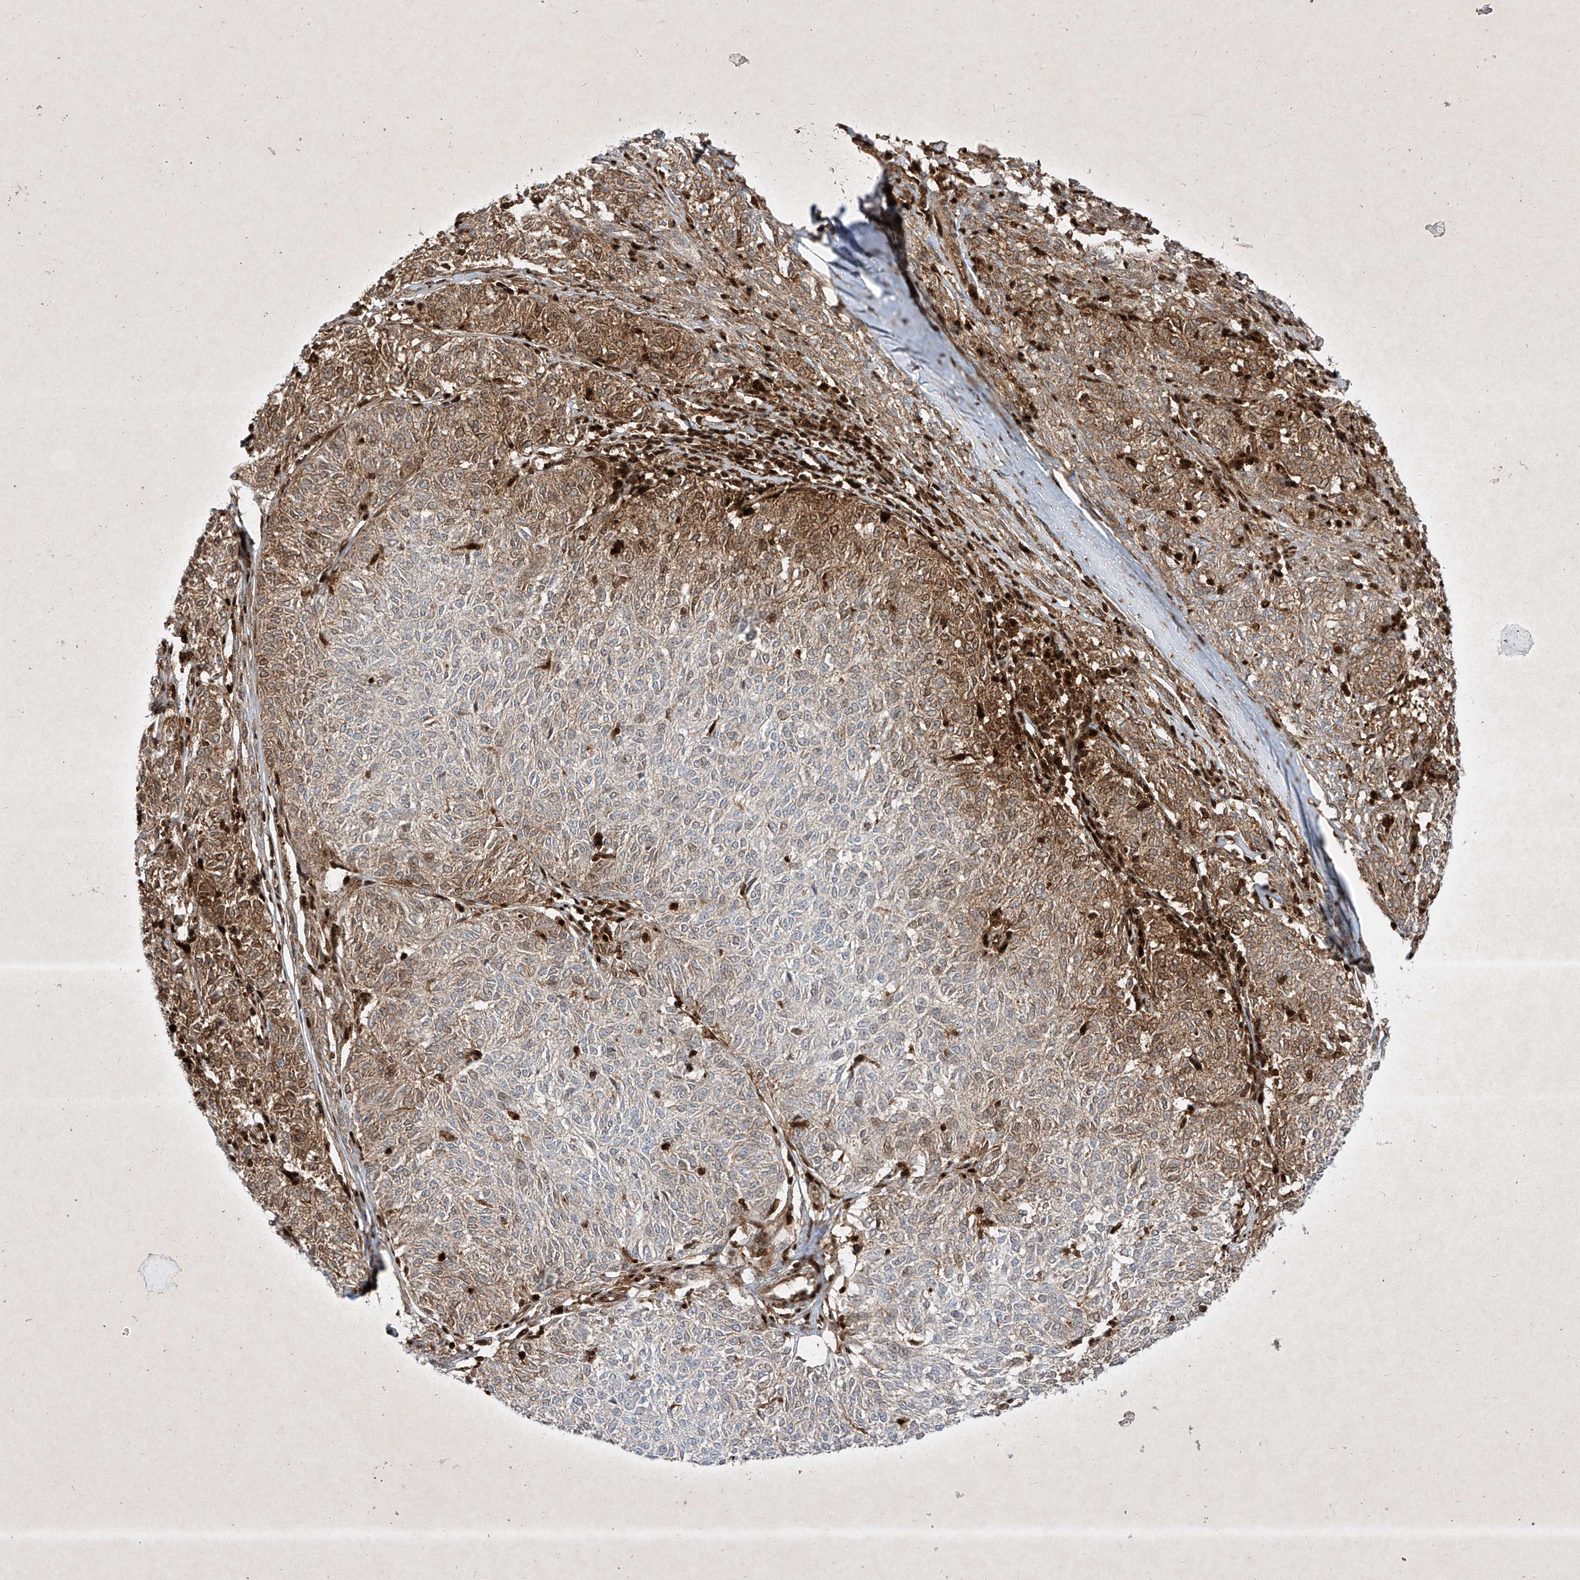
{"staining": {"intensity": "moderate", "quantity": "25%-75%", "location": "cytoplasmic/membranous,nuclear"}, "tissue": "melanoma", "cell_type": "Tumor cells", "image_type": "cancer", "snomed": [{"axis": "morphology", "description": "Malignant melanoma, NOS"}, {"axis": "topography", "description": "Skin"}], "caption": "Immunohistochemical staining of human melanoma displays medium levels of moderate cytoplasmic/membranous and nuclear protein expression in about 25%-75% of tumor cells.", "gene": "PSMB10", "patient": {"sex": "female", "age": 72}}